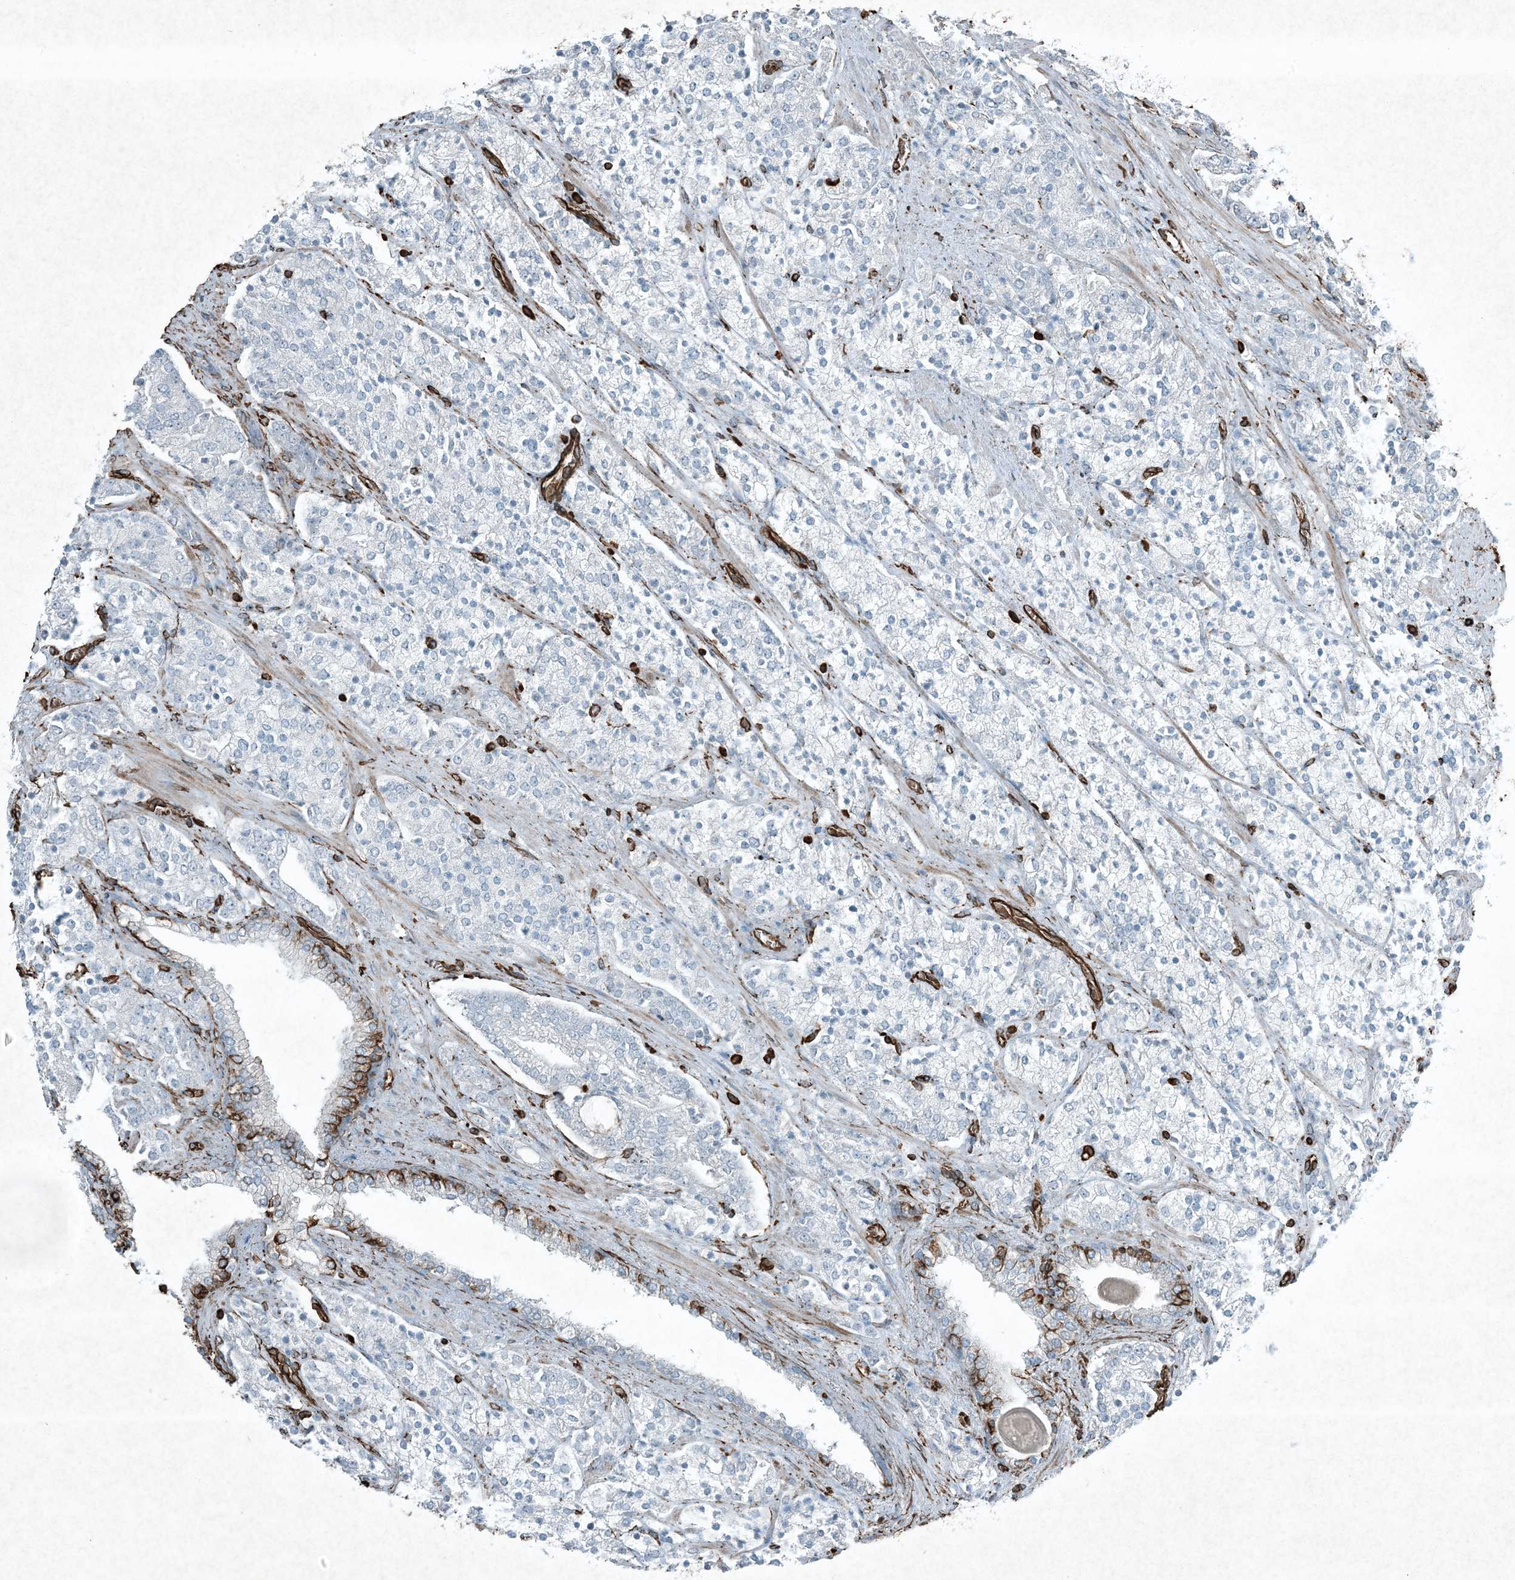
{"staining": {"intensity": "negative", "quantity": "none", "location": "none"}, "tissue": "prostate cancer", "cell_type": "Tumor cells", "image_type": "cancer", "snomed": [{"axis": "morphology", "description": "Adenocarcinoma, High grade"}, {"axis": "topography", "description": "Prostate"}], "caption": "The immunohistochemistry histopathology image has no significant staining in tumor cells of prostate cancer (adenocarcinoma (high-grade)) tissue. Nuclei are stained in blue.", "gene": "RYK", "patient": {"sex": "male", "age": 71}}